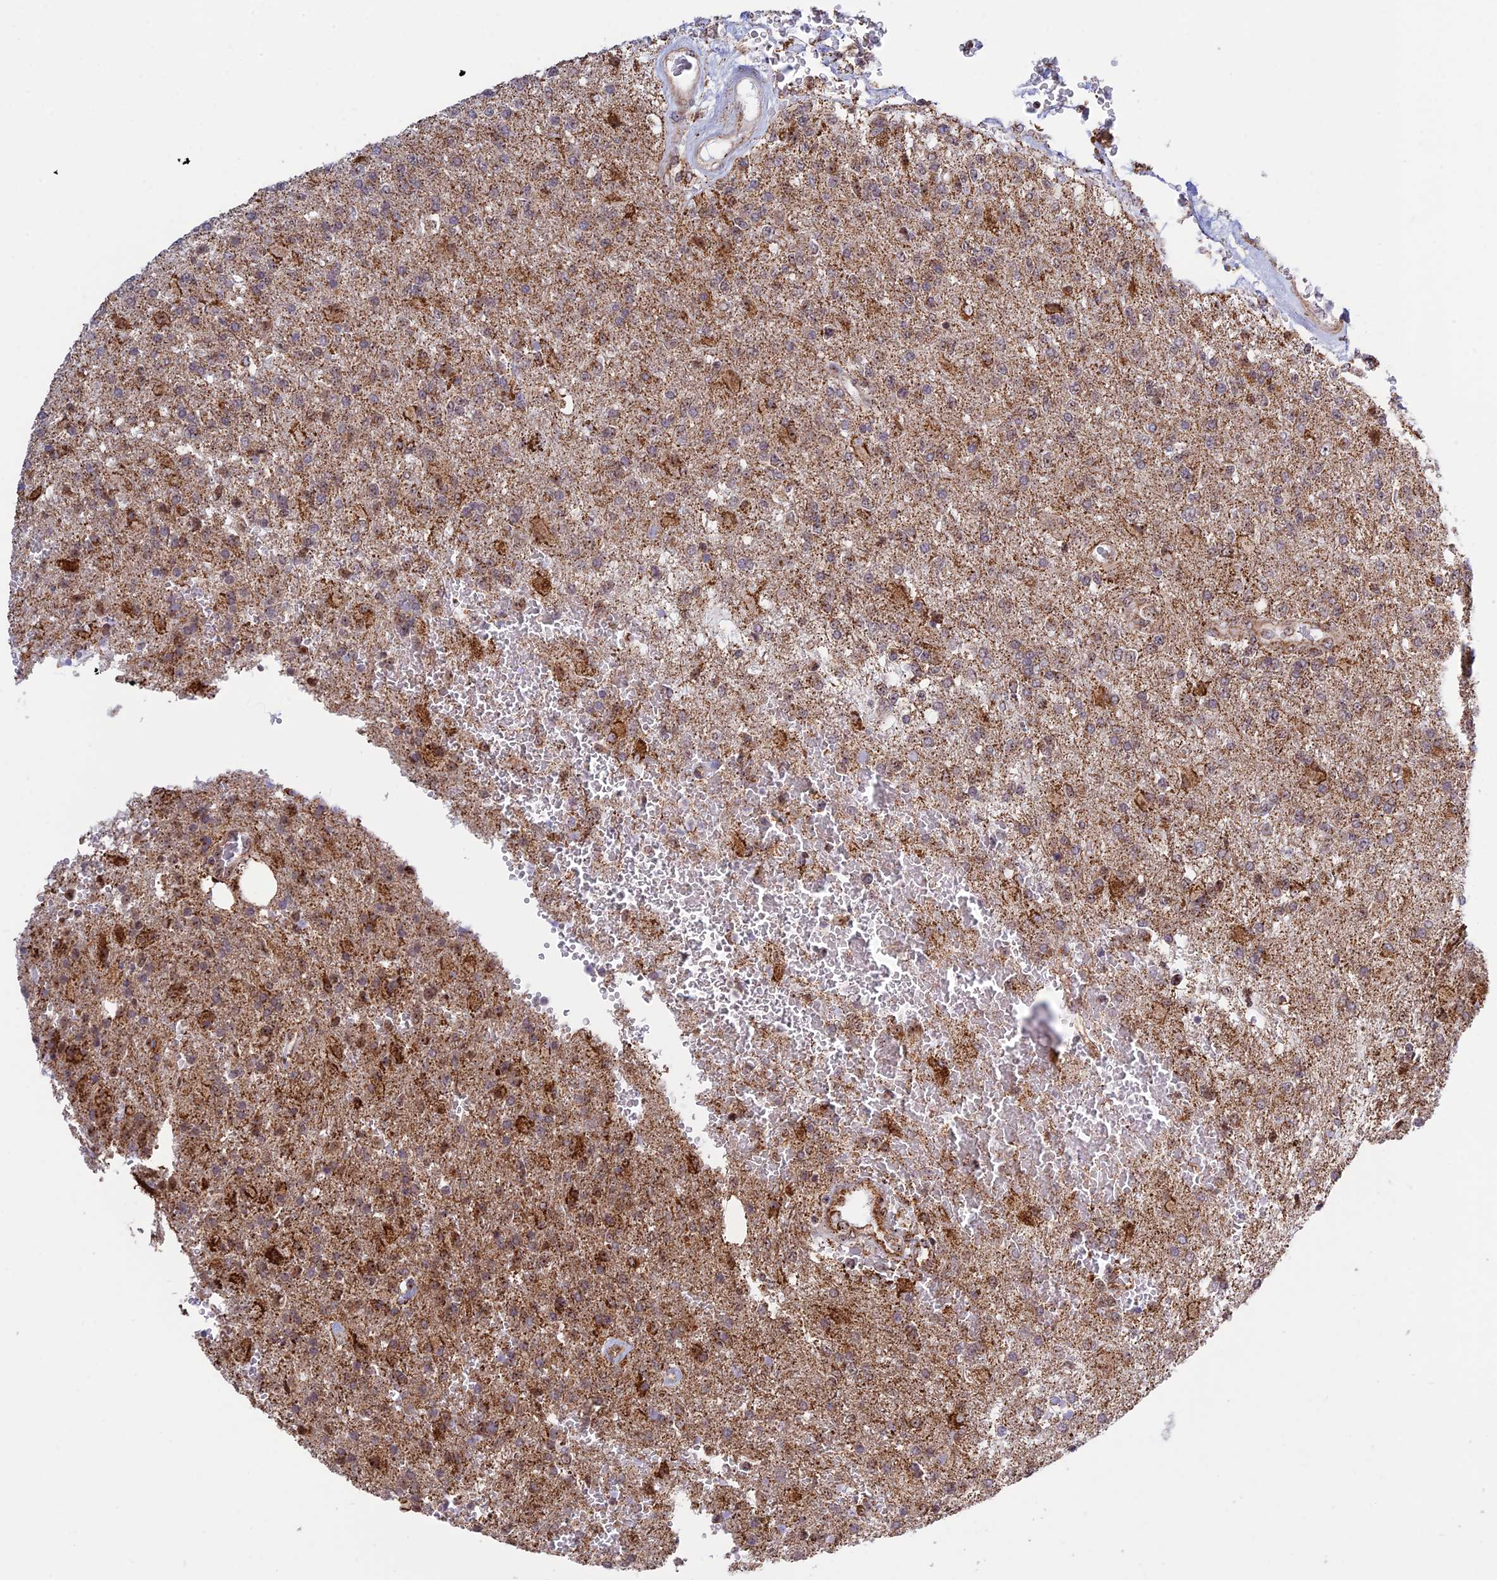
{"staining": {"intensity": "moderate", "quantity": "<25%", "location": "cytoplasmic/membranous"}, "tissue": "glioma", "cell_type": "Tumor cells", "image_type": "cancer", "snomed": [{"axis": "morphology", "description": "Glioma, malignant, High grade"}, {"axis": "topography", "description": "Brain"}], "caption": "Approximately <25% of tumor cells in human glioma exhibit moderate cytoplasmic/membranous protein expression as visualized by brown immunohistochemical staining.", "gene": "POLR1G", "patient": {"sex": "male", "age": 56}}